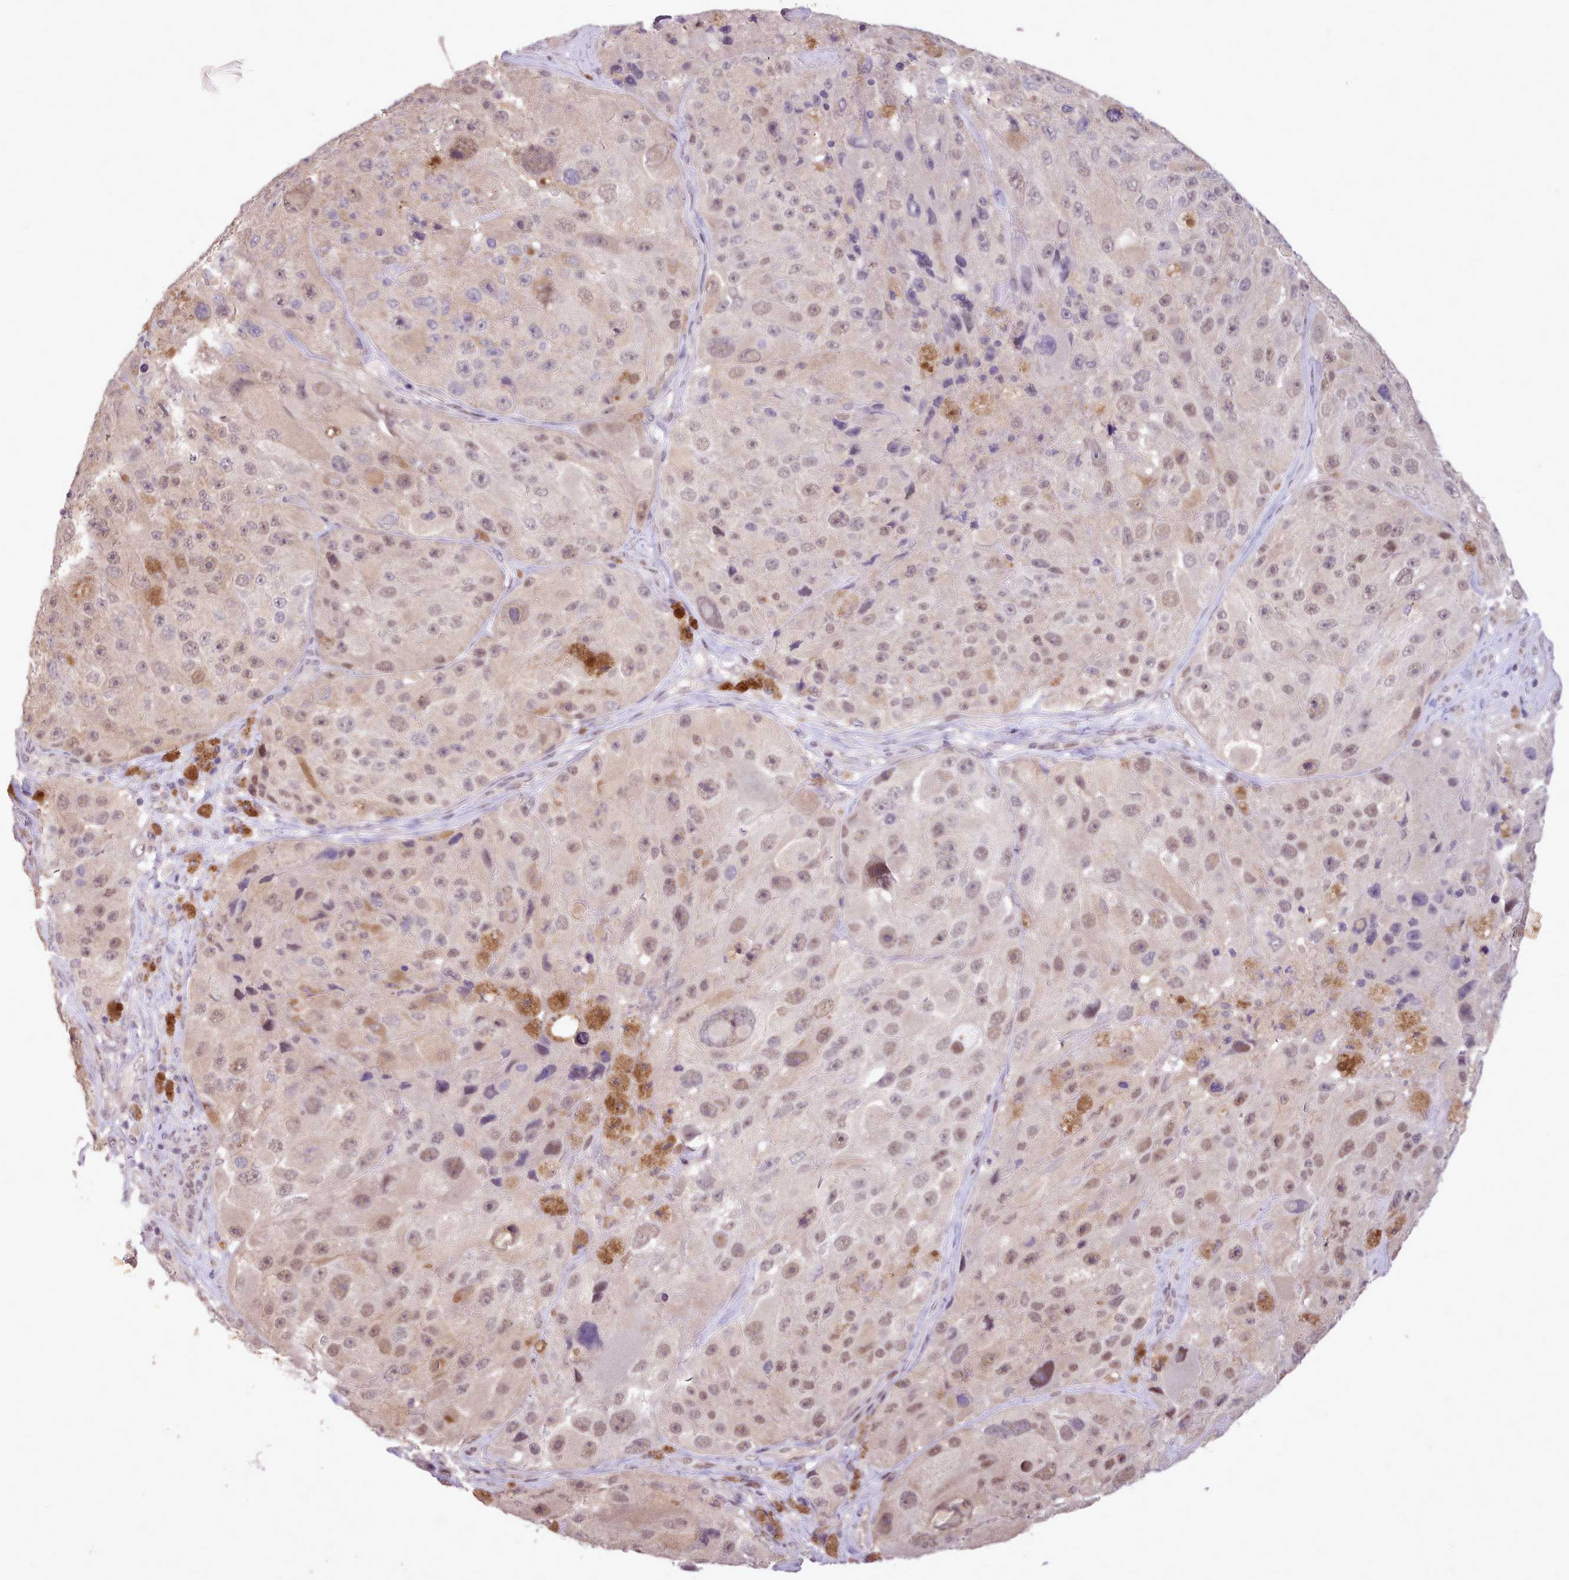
{"staining": {"intensity": "weak", "quantity": ">75%", "location": "nuclear"}, "tissue": "melanoma", "cell_type": "Tumor cells", "image_type": "cancer", "snomed": [{"axis": "morphology", "description": "Malignant melanoma, Metastatic site"}, {"axis": "topography", "description": "Lymph node"}], "caption": "DAB (3,3'-diaminobenzidine) immunohistochemical staining of melanoma shows weak nuclear protein positivity in about >75% of tumor cells.", "gene": "ZNF607", "patient": {"sex": "male", "age": 62}}